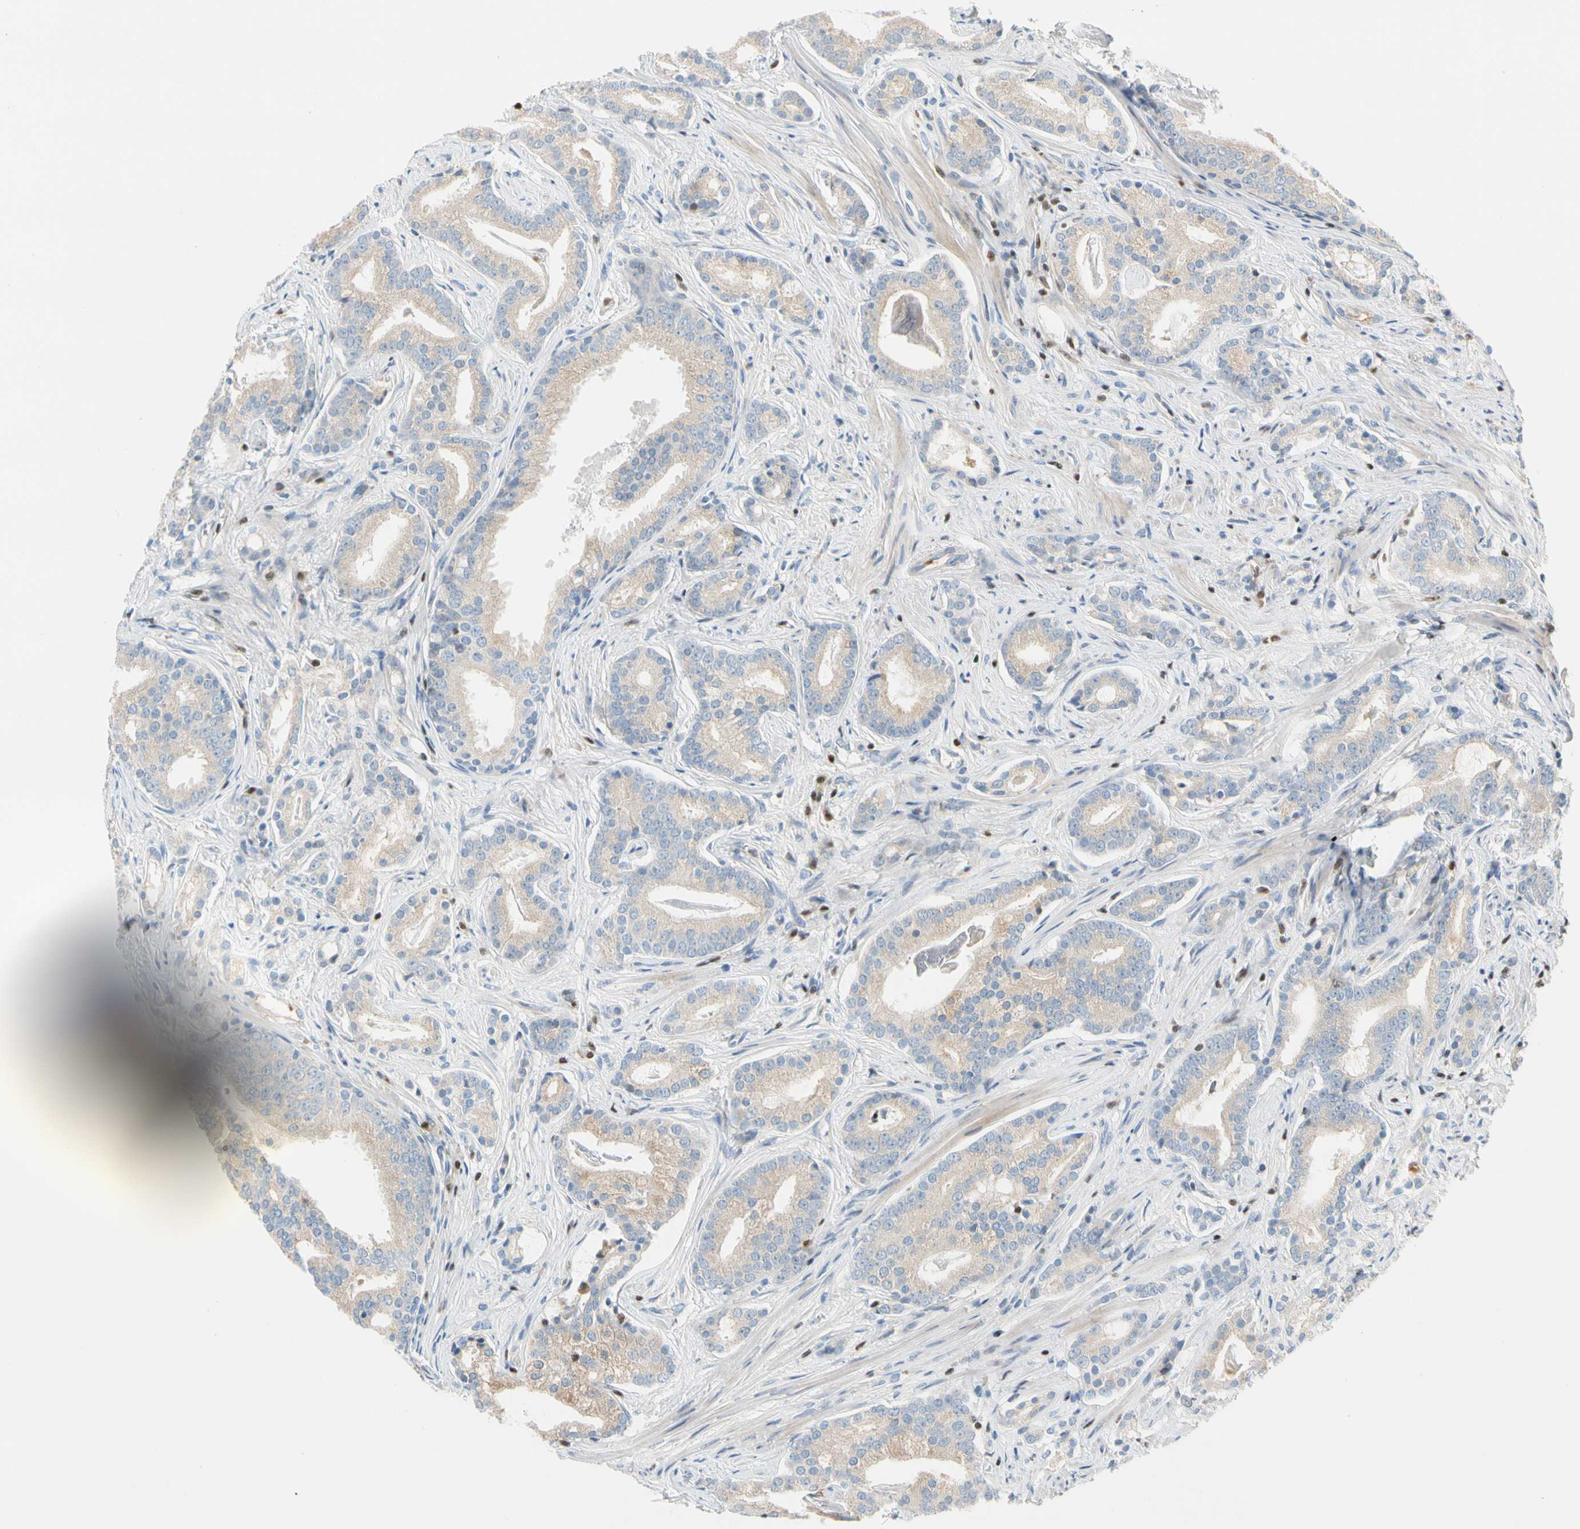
{"staining": {"intensity": "weak", "quantity": ">75%", "location": "cytoplasmic/membranous"}, "tissue": "prostate cancer", "cell_type": "Tumor cells", "image_type": "cancer", "snomed": [{"axis": "morphology", "description": "Adenocarcinoma, Low grade"}, {"axis": "topography", "description": "Prostate"}], "caption": "A low amount of weak cytoplasmic/membranous expression is seen in approximately >75% of tumor cells in prostate cancer tissue.", "gene": "SP140", "patient": {"sex": "male", "age": 58}}